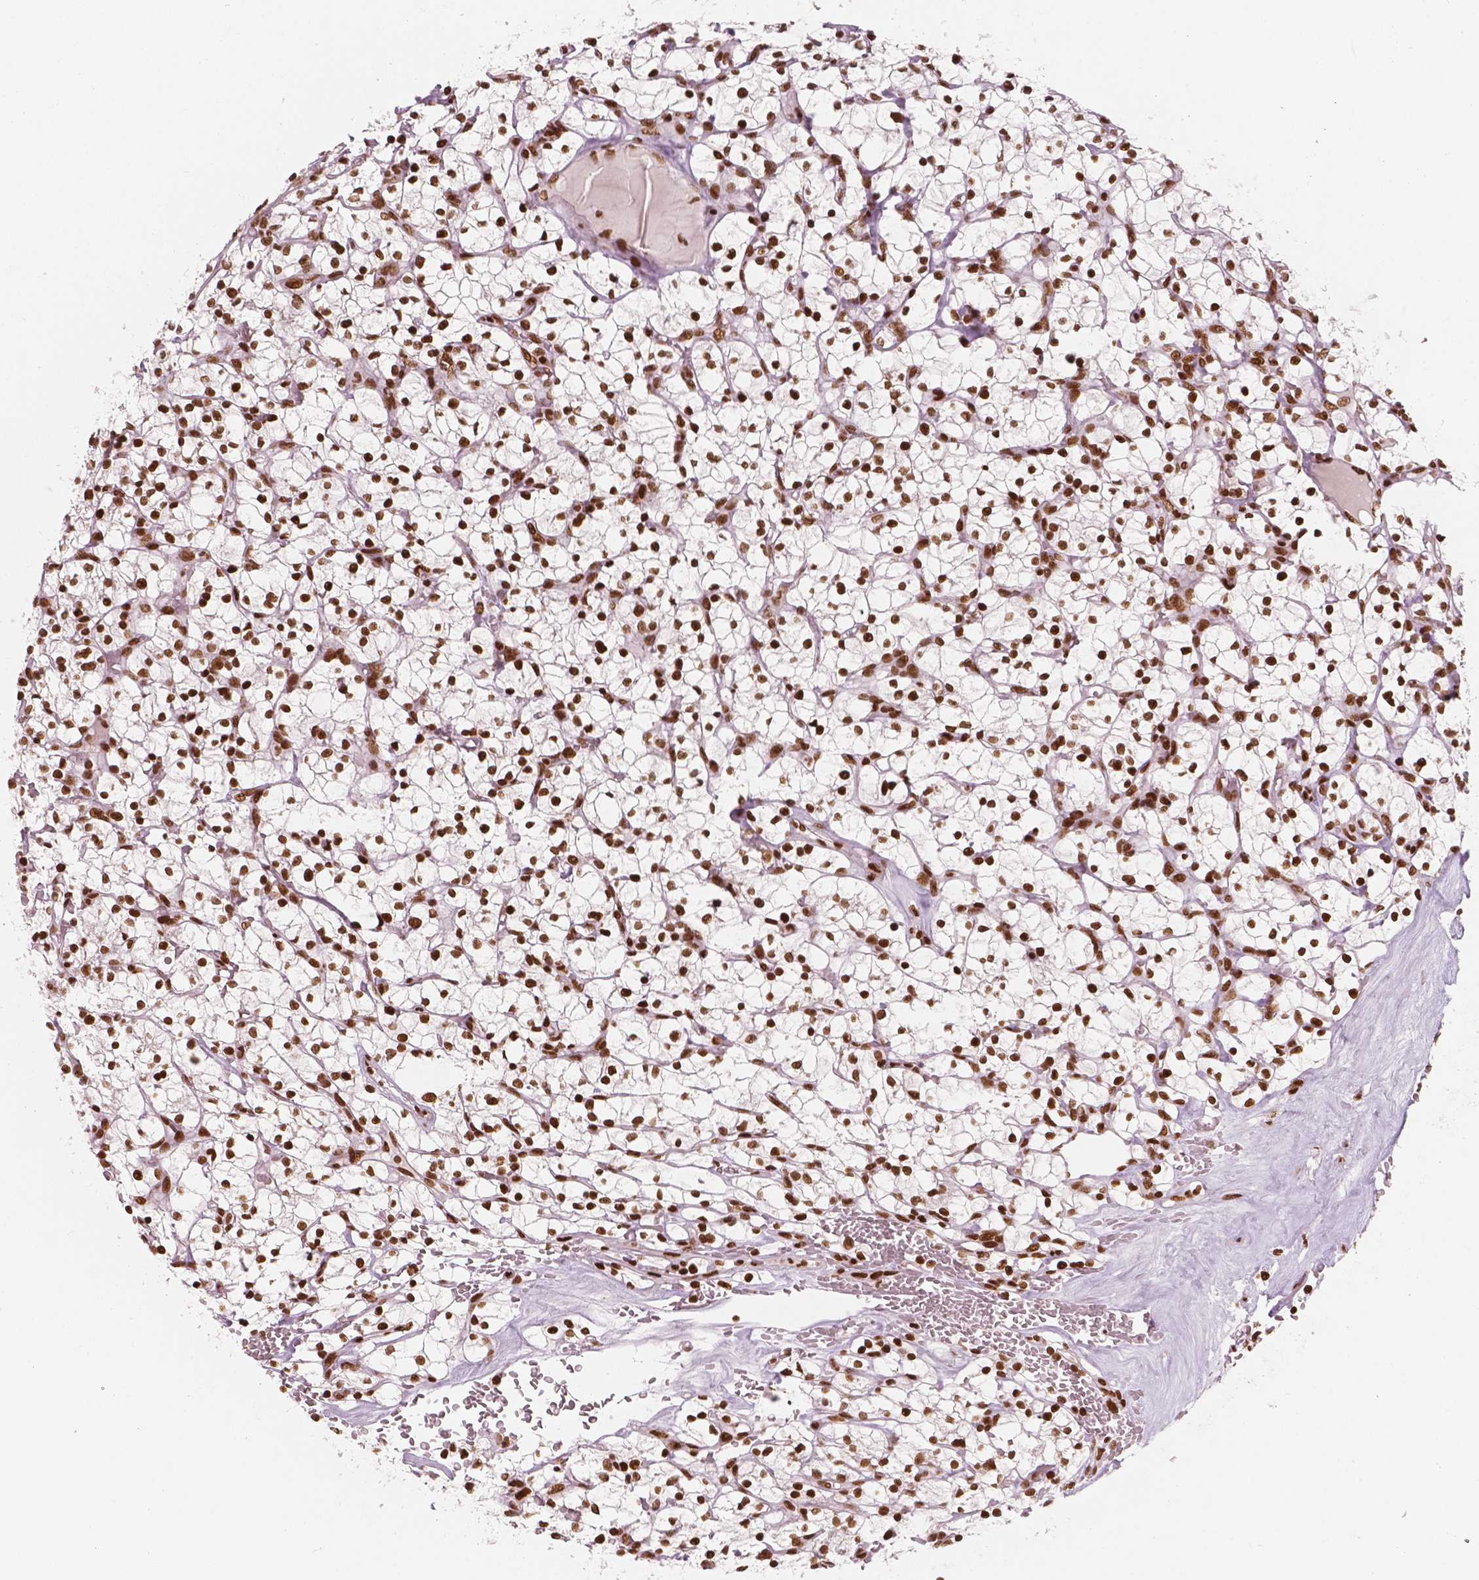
{"staining": {"intensity": "strong", "quantity": ">75%", "location": "nuclear"}, "tissue": "renal cancer", "cell_type": "Tumor cells", "image_type": "cancer", "snomed": [{"axis": "morphology", "description": "Adenocarcinoma, NOS"}, {"axis": "topography", "description": "Kidney"}], "caption": "Protein expression analysis of renal adenocarcinoma shows strong nuclear positivity in about >75% of tumor cells.", "gene": "BRD4", "patient": {"sex": "female", "age": 64}}